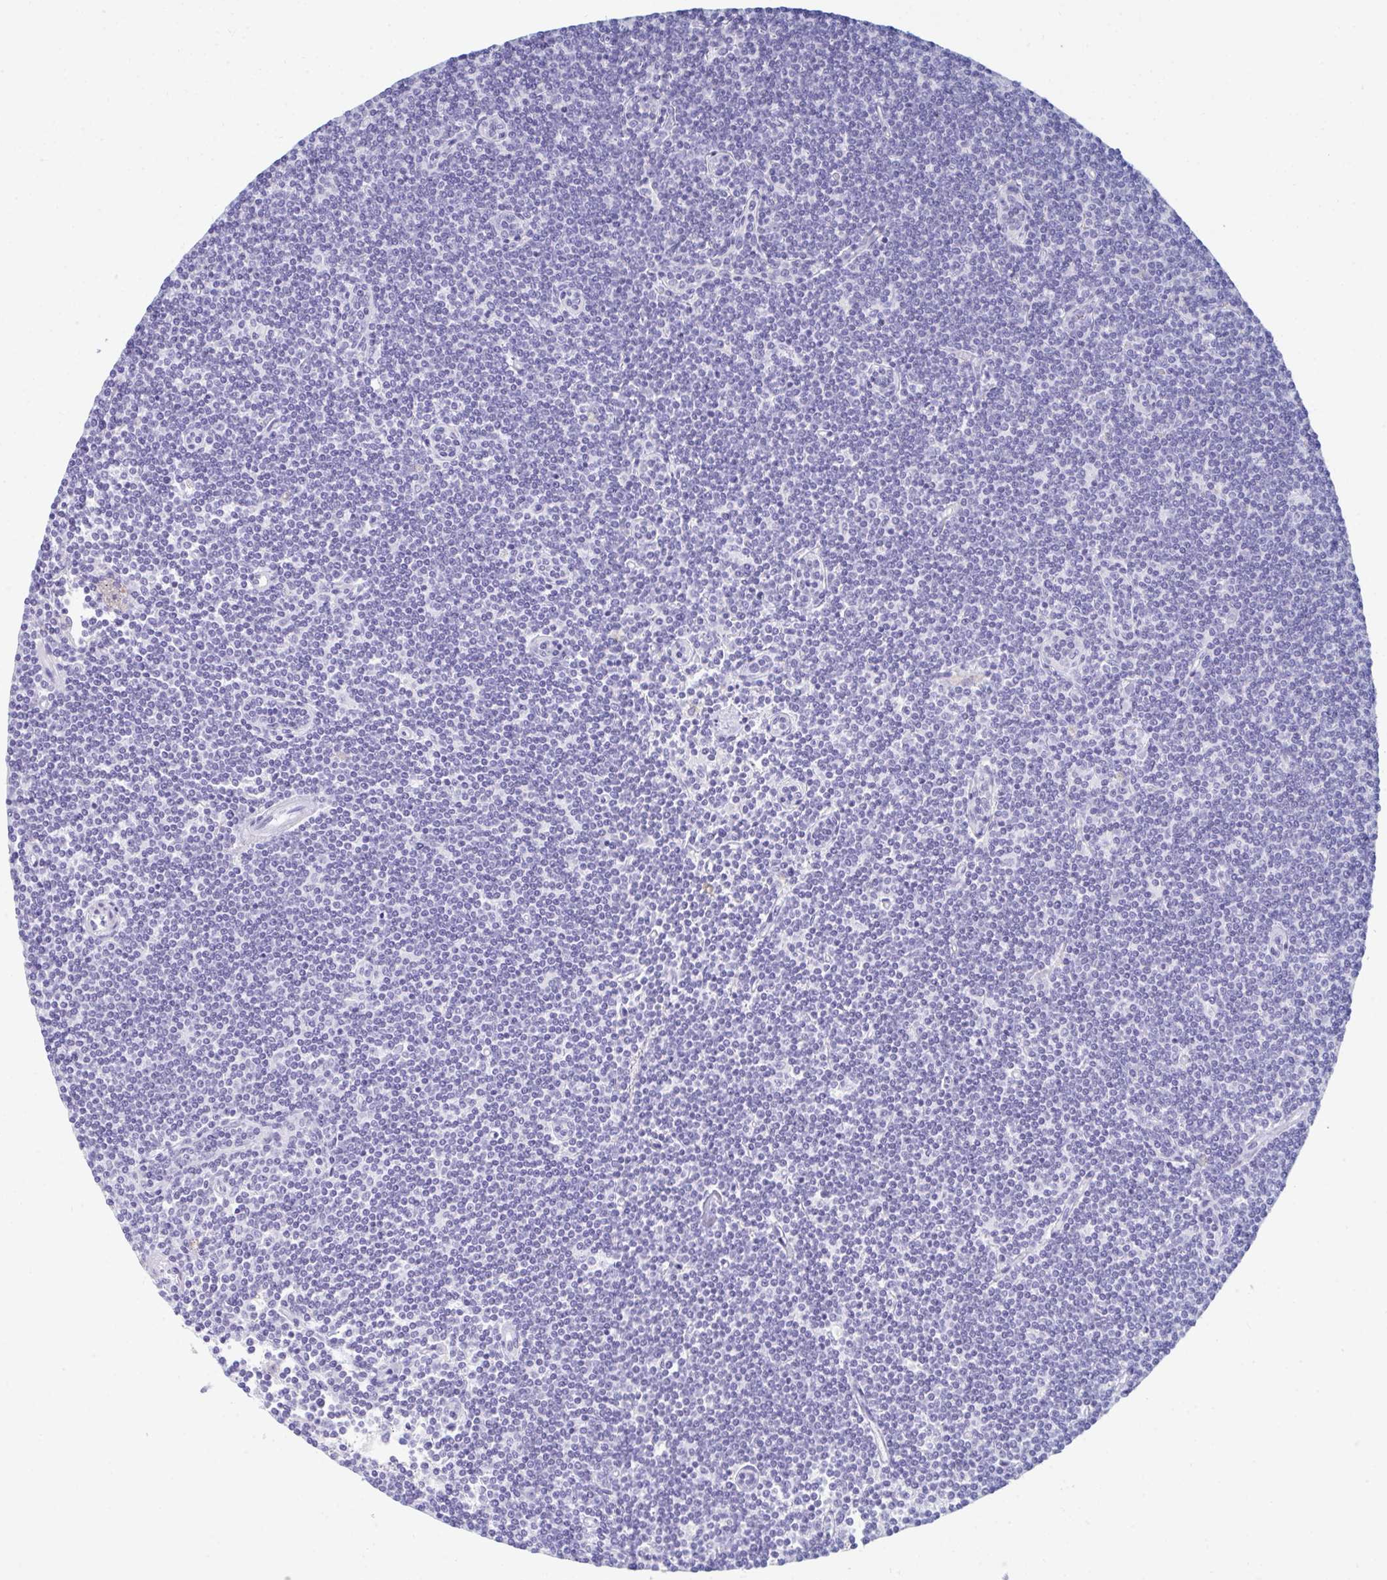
{"staining": {"intensity": "negative", "quantity": "none", "location": "none"}, "tissue": "lymphoma", "cell_type": "Tumor cells", "image_type": "cancer", "snomed": [{"axis": "morphology", "description": "Malignant lymphoma, non-Hodgkin's type, Low grade"}, {"axis": "topography", "description": "Lymph node"}], "caption": "Tumor cells show no significant expression in malignant lymphoma, non-Hodgkin's type (low-grade).", "gene": "MGAM2", "patient": {"sex": "female", "age": 73}}